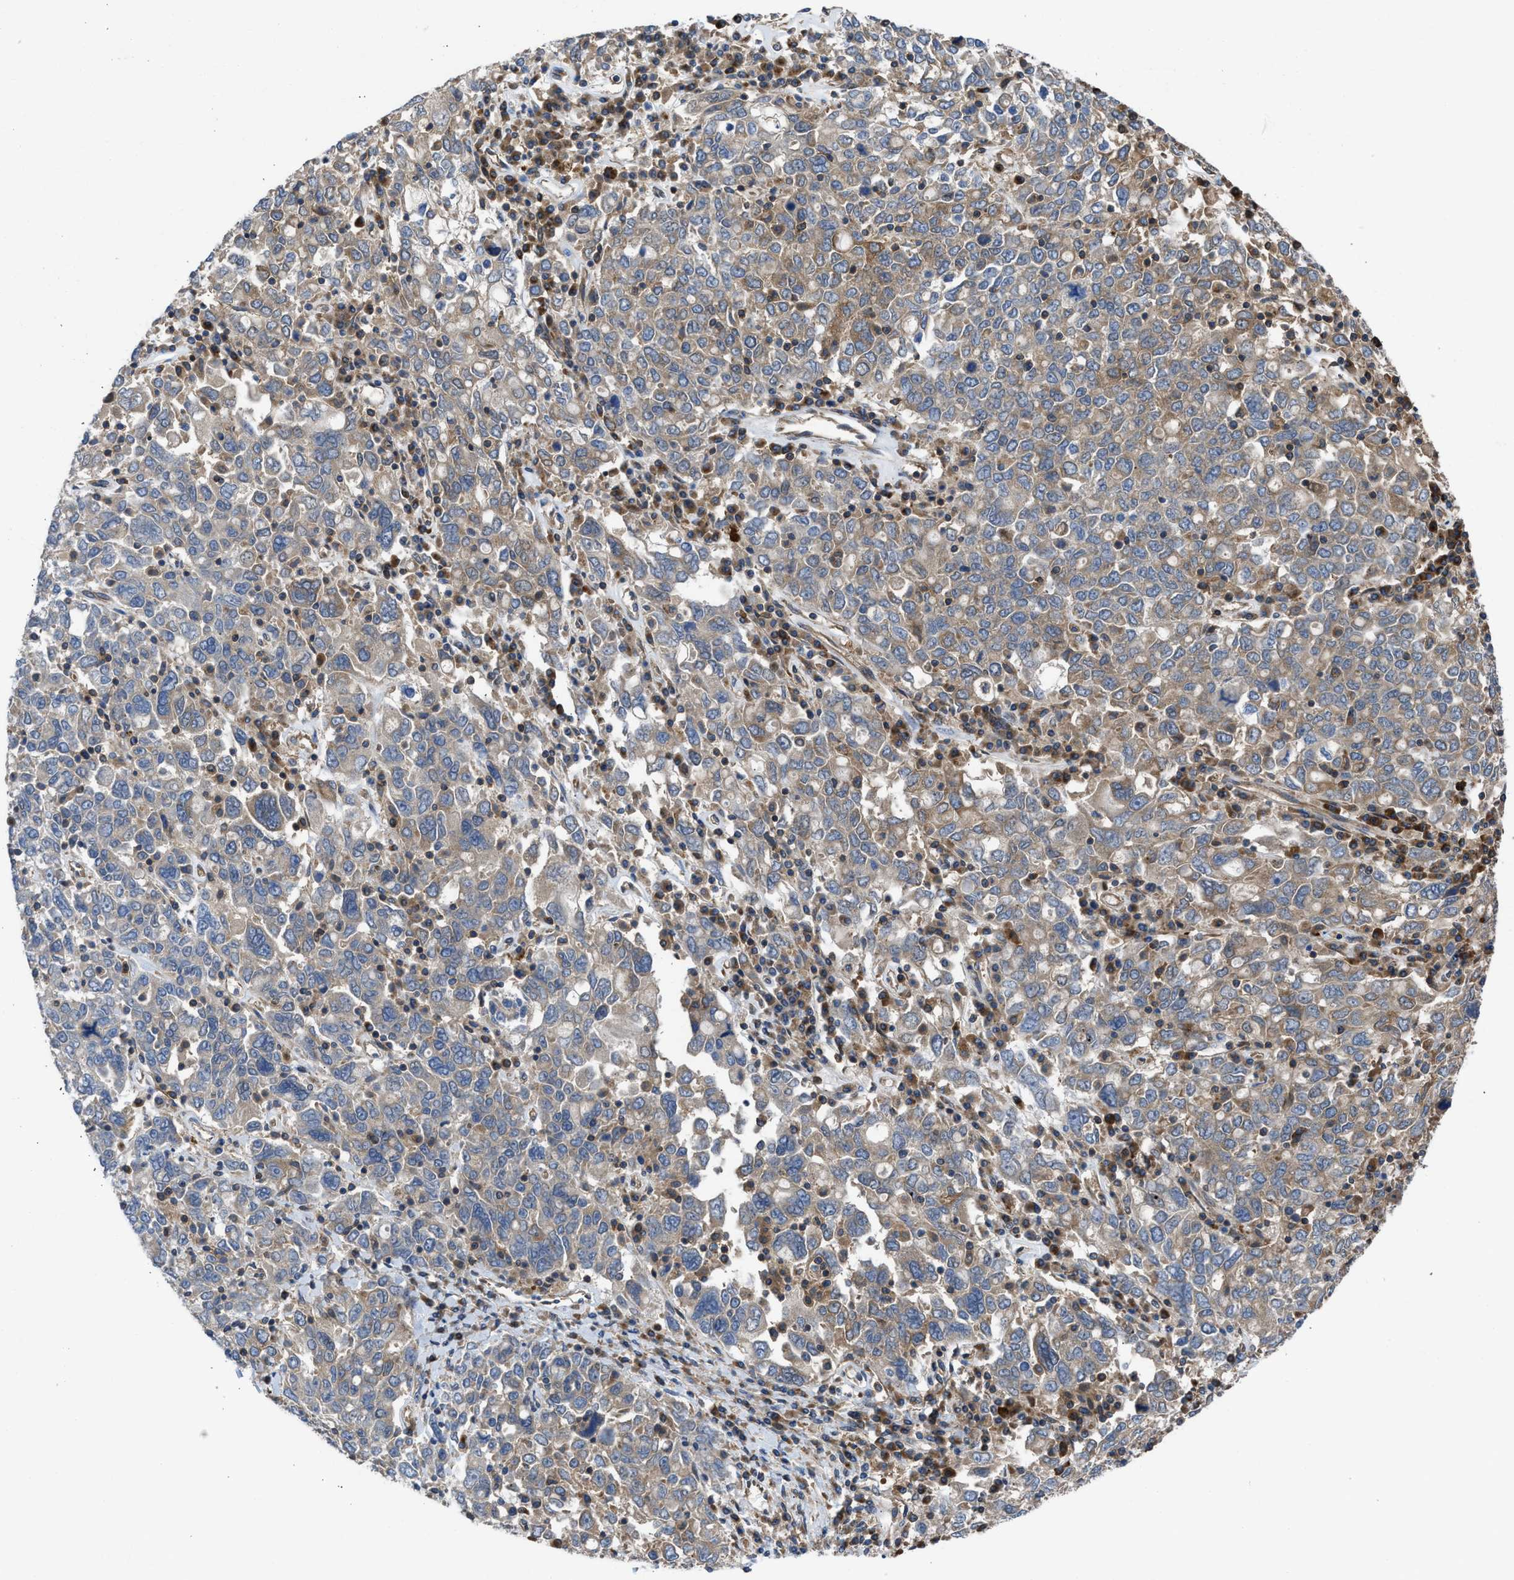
{"staining": {"intensity": "moderate", "quantity": "25%-75%", "location": "cytoplasmic/membranous"}, "tissue": "ovarian cancer", "cell_type": "Tumor cells", "image_type": "cancer", "snomed": [{"axis": "morphology", "description": "Carcinoma, endometroid"}, {"axis": "topography", "description": "Ovary"}], "caption": "Tumor cells demonstrate medium levels of moderate cytoplasmic/membranous staining in approximately 25%-75% of cells in endometroid carcinoma (ovarian). (Stains: DAB in brown, nuclei in blue, Microscopy: brightfield microscopy at high magnification).", "gene": "CHKB", "patient": {"sex": "female", "age": 62}}